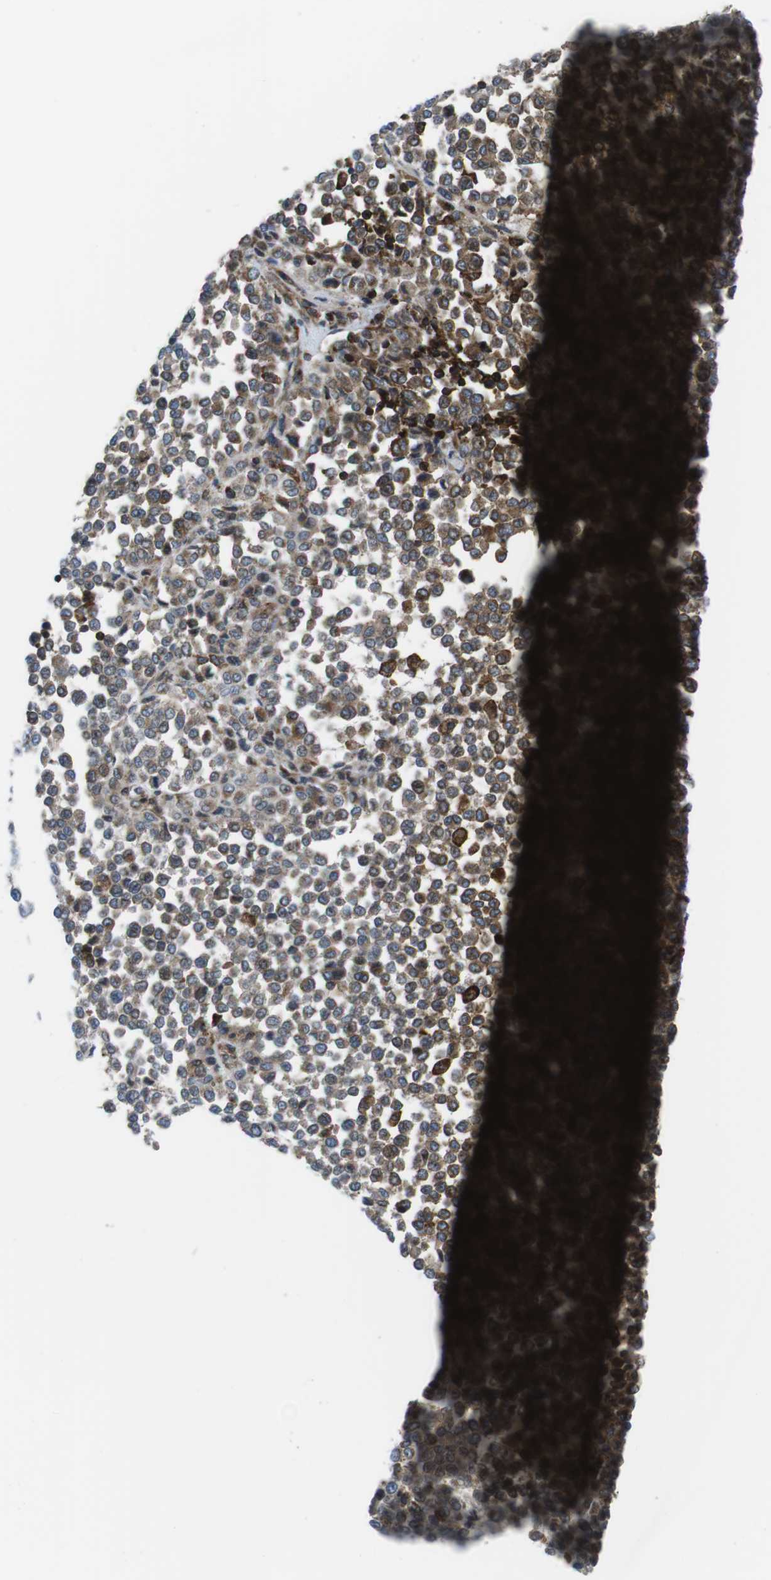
{"staining": {"intensity": "weak", "quantity": "25%-75%", "location": "cytoplasmic/membranous"}, "tissue": "melanoma", "cell_type": "Tumor cells", "image_type": "cancer", "snomed": [{"axis": "morphology", "description": "Malignant melanoma, Metastatic site"}, {"axis": "topography", "description": "Pancreas"}], "caption": "Malignant melanoma (metastatic site) was stained to show a protein in brown. There is low levels of weak cytoplasmic/membranous expression in approximately 25%-75% of tumor cells. (DAB = brown stain, brightfield microscopy at high magnification).", "gene": "CUL7", "patient": {"sex": "female", "age": 30}}